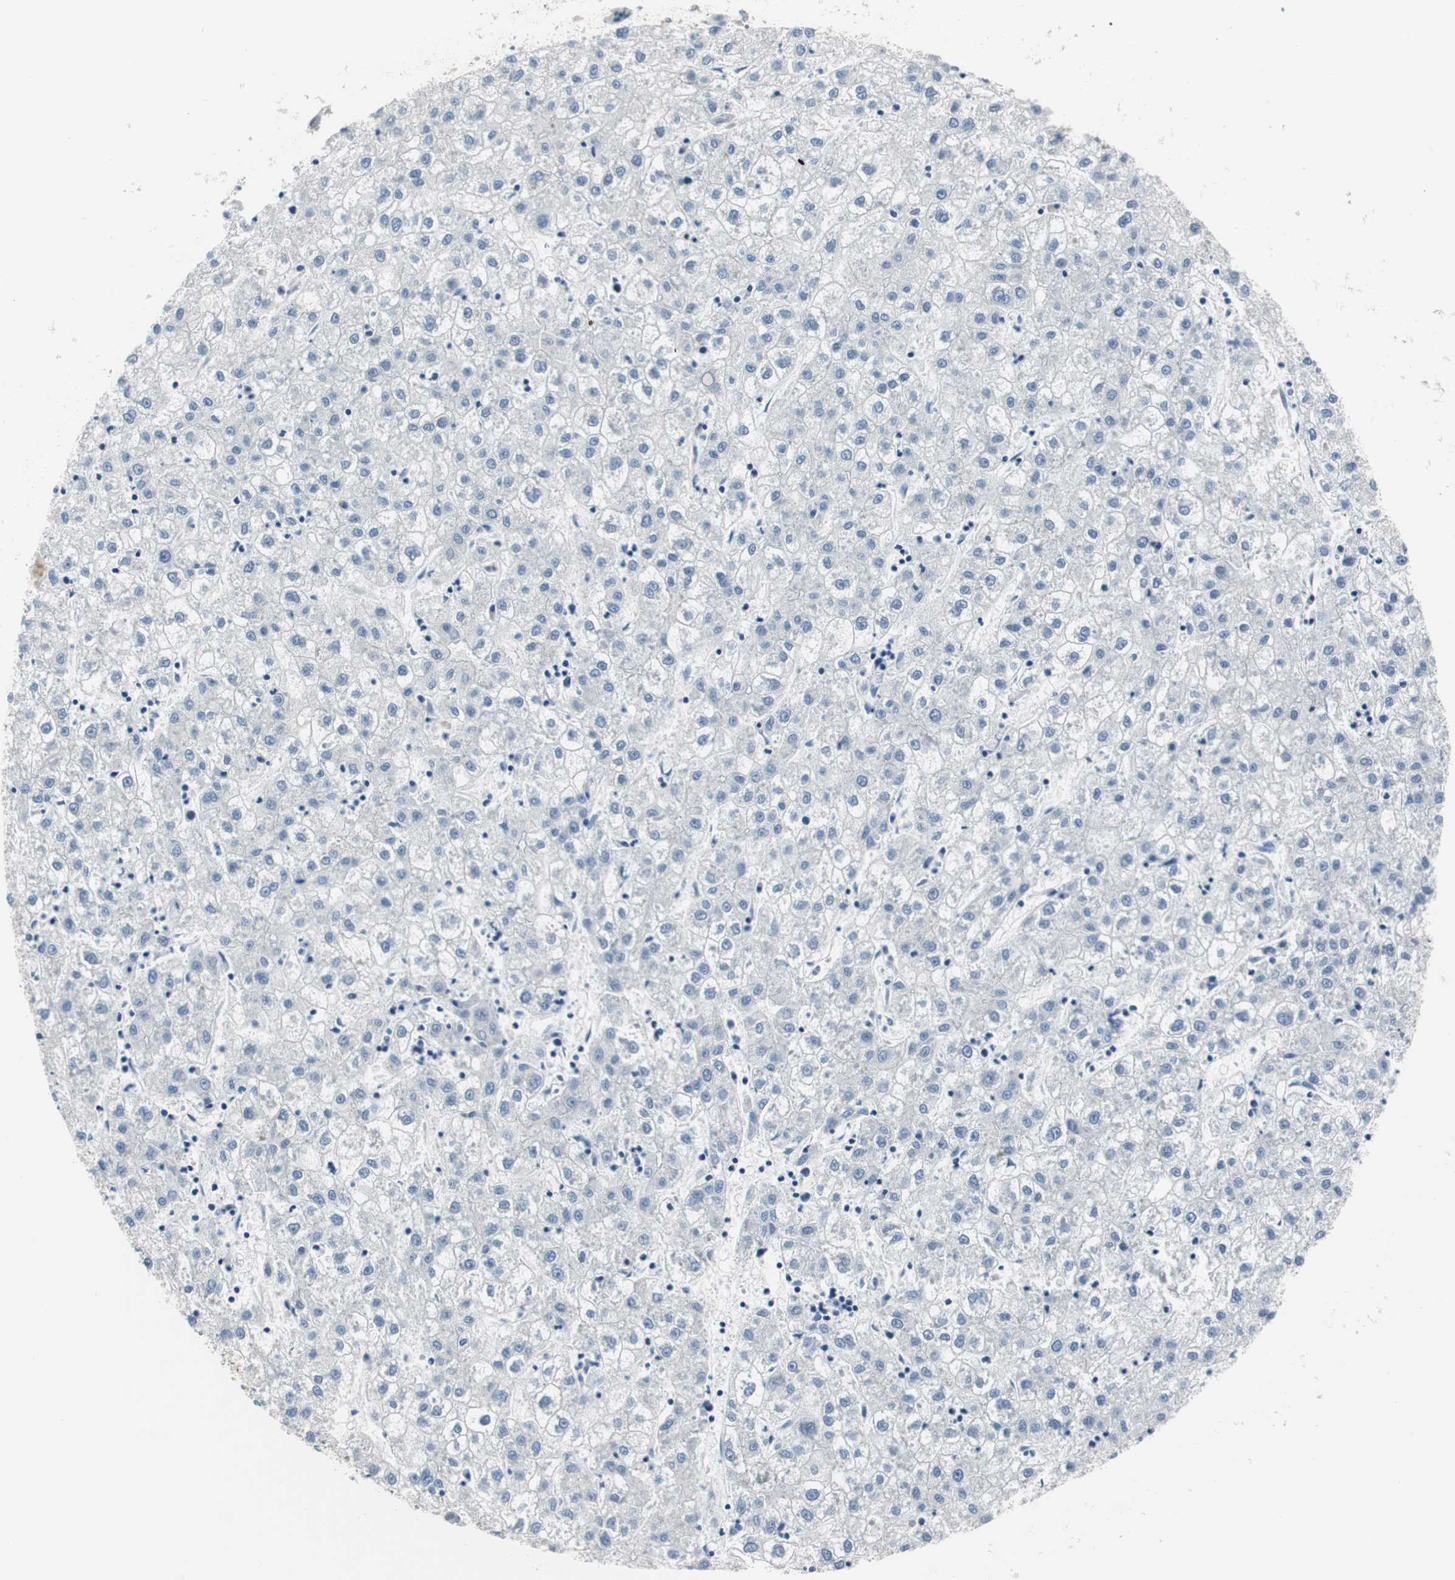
{"staining": {"intensity": "negative", "quantity": "none", "location": "none"}, "tissue": "liver cancer", "cell_type": "Tumor cells", "image_type": "cancer", "snomed": [{"axis": "morphology", "description": "Carcinoma, Hepatocellular, NOS"}, {"axis": "topography", "description": "Liver"}], "caption": "High magnification brightfield microscopy of liver cancer (hepatocellular carcinoma) stained with DAB (3,3'-diaminobenzidine) (brown) and counterstained with hematoxylin (blue): tumor cells show no significant staining.", "gene": "FHL2", "patient": {"sex": "male", "age": 72}}